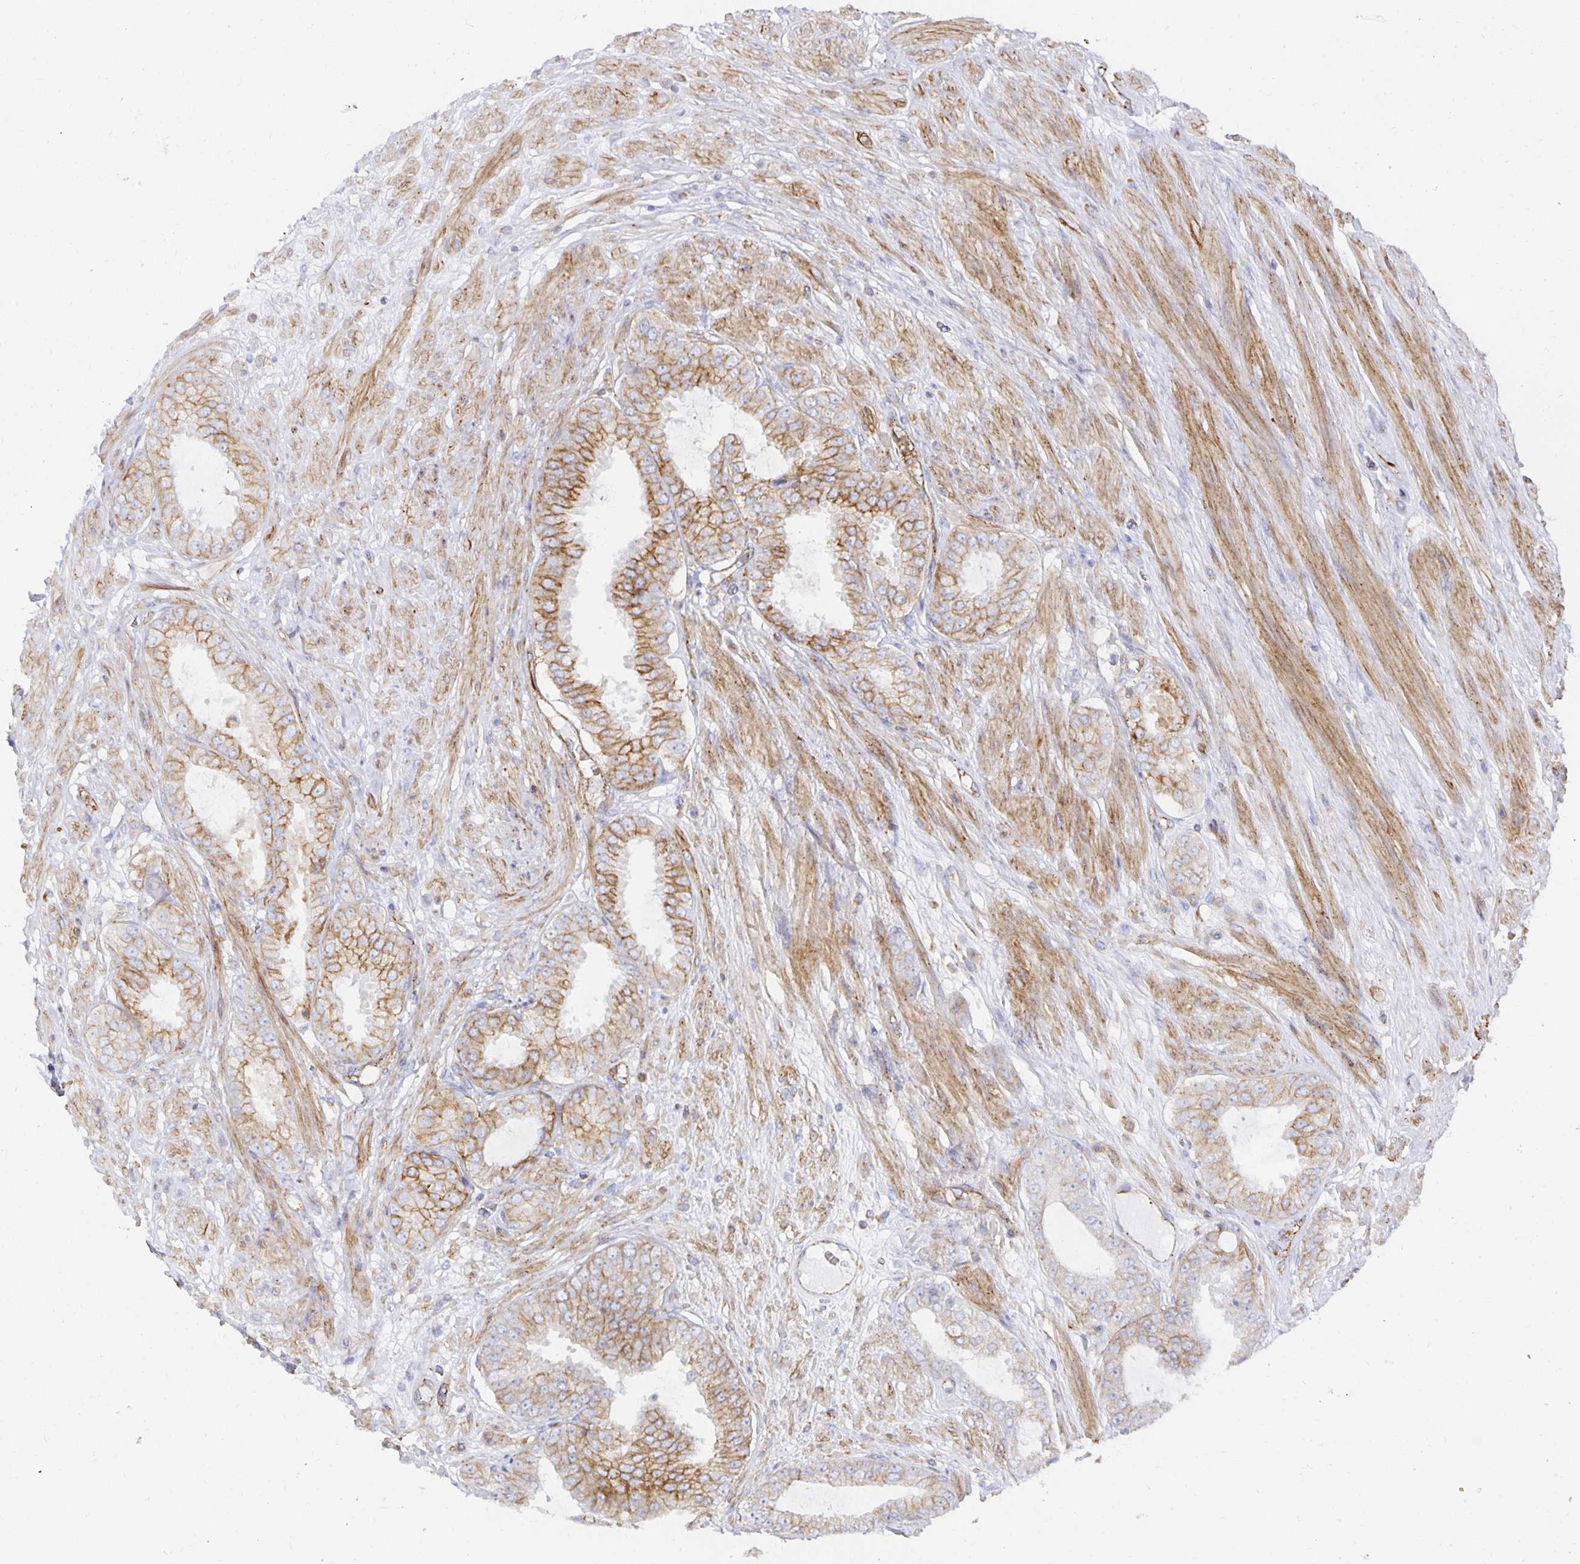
{"staining": {"intensity": "moderate", "quantity": ">75%", "location": "cytoplasmic/membranous"}, "tissue": "prostate cancer", "cell_type": "Tumor cells", "image_type": "cancer", "snomed": [{"axis": "morphology", "description": "Adenocarcinoma, High grade"}, {"axis": "topography", "description": "Prostate"}], "caption": "Brown immunohistochemical staining in high-grade adenocarcinoma (prostate) exhibits moderate cytoplasmic/membranous staining in about >75% of tumor cells.", "gene": "TAAR1", "patient": {"sex": "male", "age": 71}}